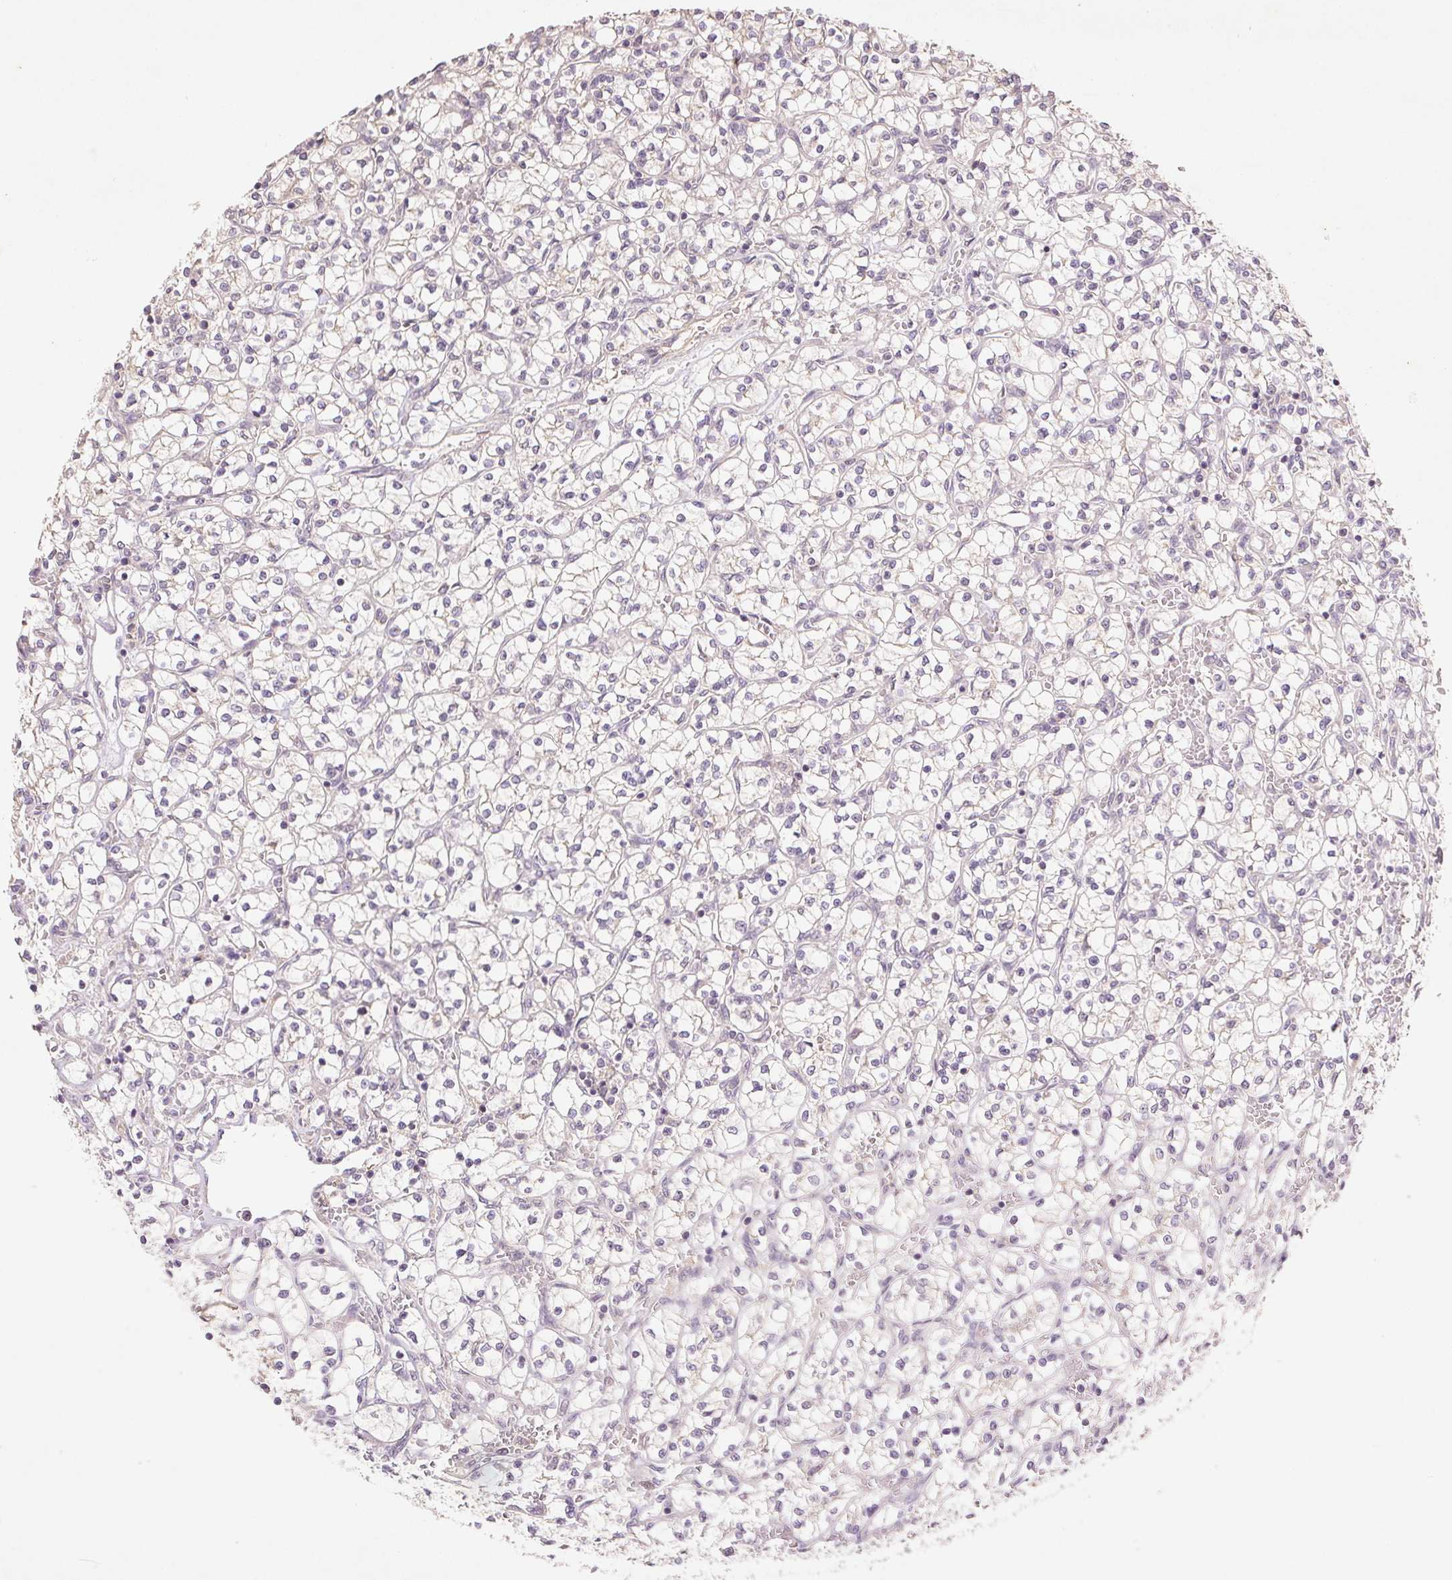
{"staining": {"intensity": "negative", "quantity": "none", "location": "none"}, "tissue": "renal cancer", "cell_type": "Tumor cells", "image_type": "cancer", "snomed": [{"axis": "morphology", "description": "Adenocarcinoma, NOS"}, {"axis": "topography", "description": "Kidney"}], "caption": "IHC of adenocarcinoma (renal) exhibits no staining in tumor cells.", "gene": "YIF1B", "patient": {"sex": "female", "age": 64}}